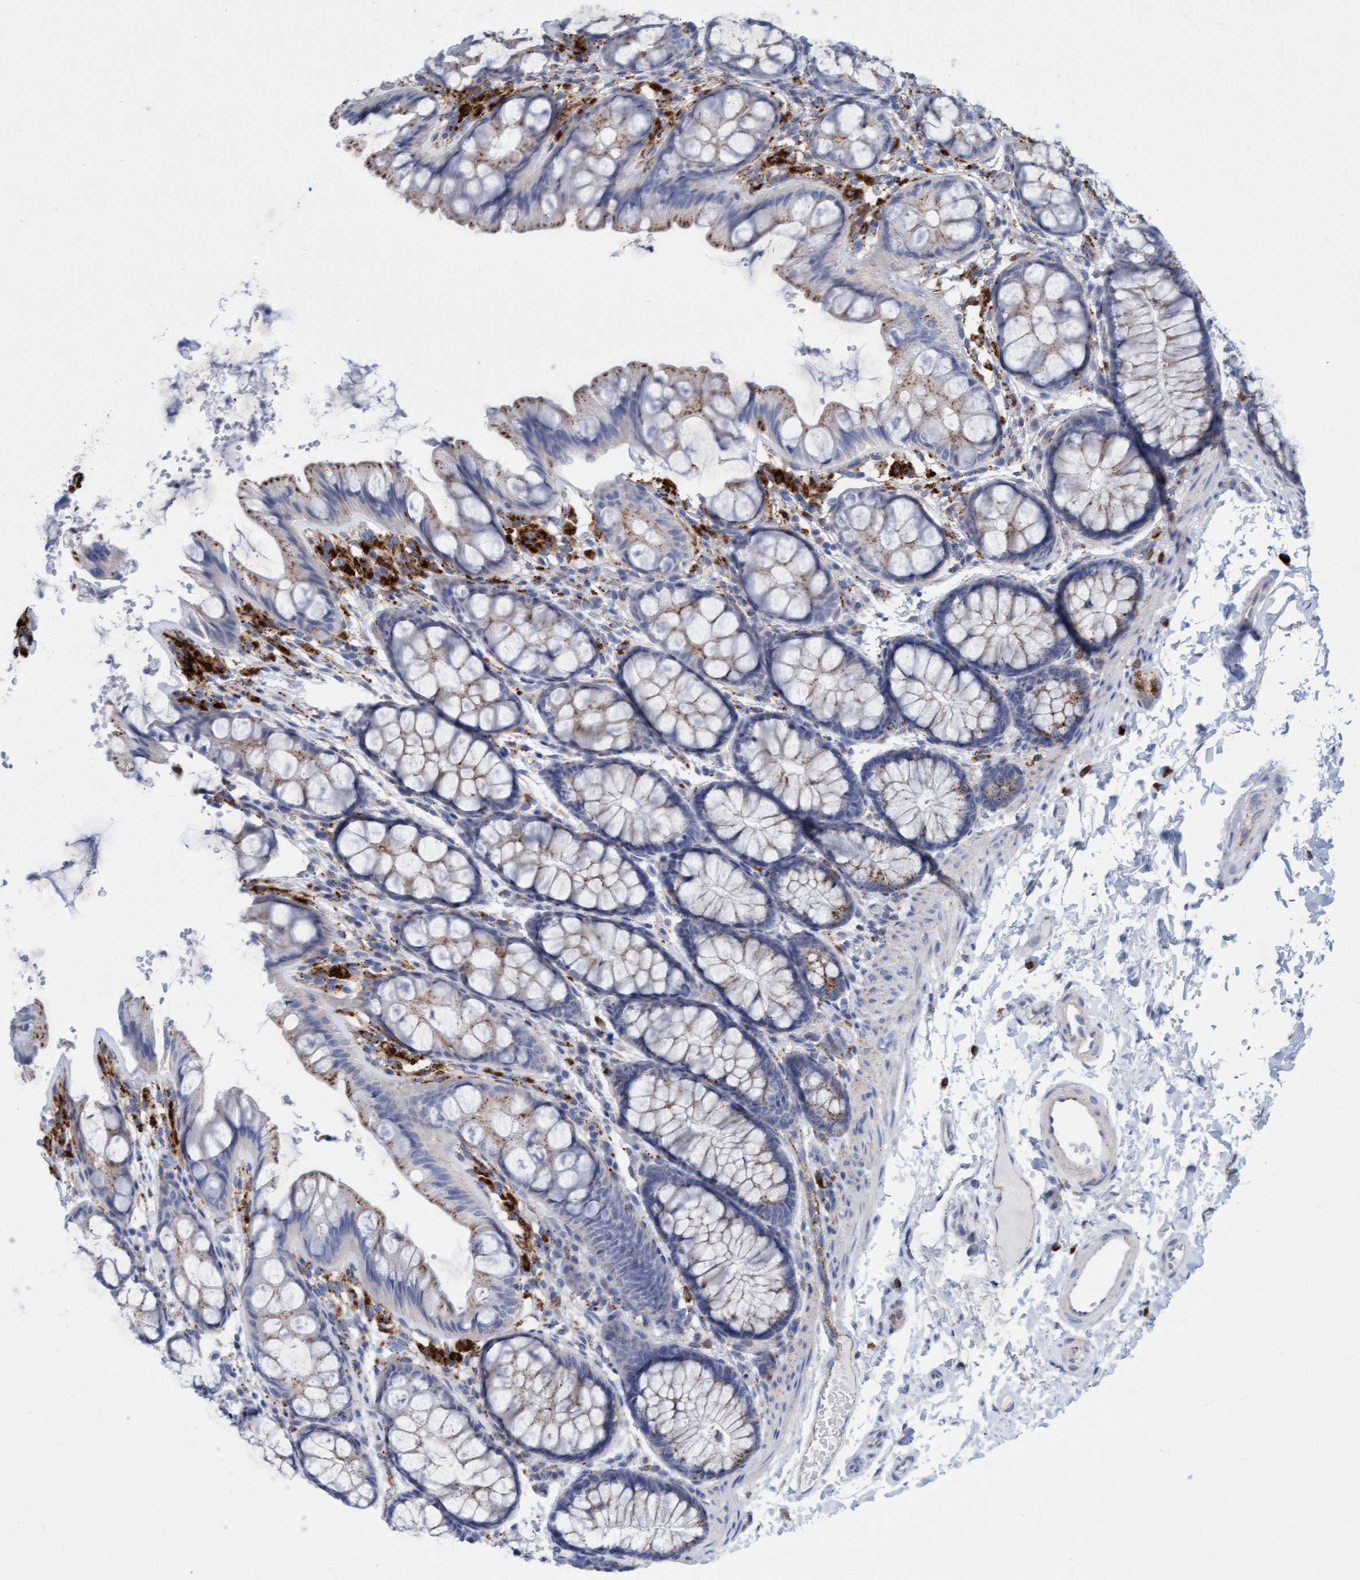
{"staining": {"intensity": "negative", "quantity": "none", "location": "none"}, "tissue": "colon", "cell_type": "Endothelial cells", "image_type": "normal", "snomed": [{"axis": "morphology", "description": "Normal tissue, NOS"}, {"axis": "topography", "description": "Colon"}], "caption": "Photomicrograph shows no protein staining in endothelial cells of normal colon.", "gene": "SGSH", "patient": {"sex": "male", "age": 47}}